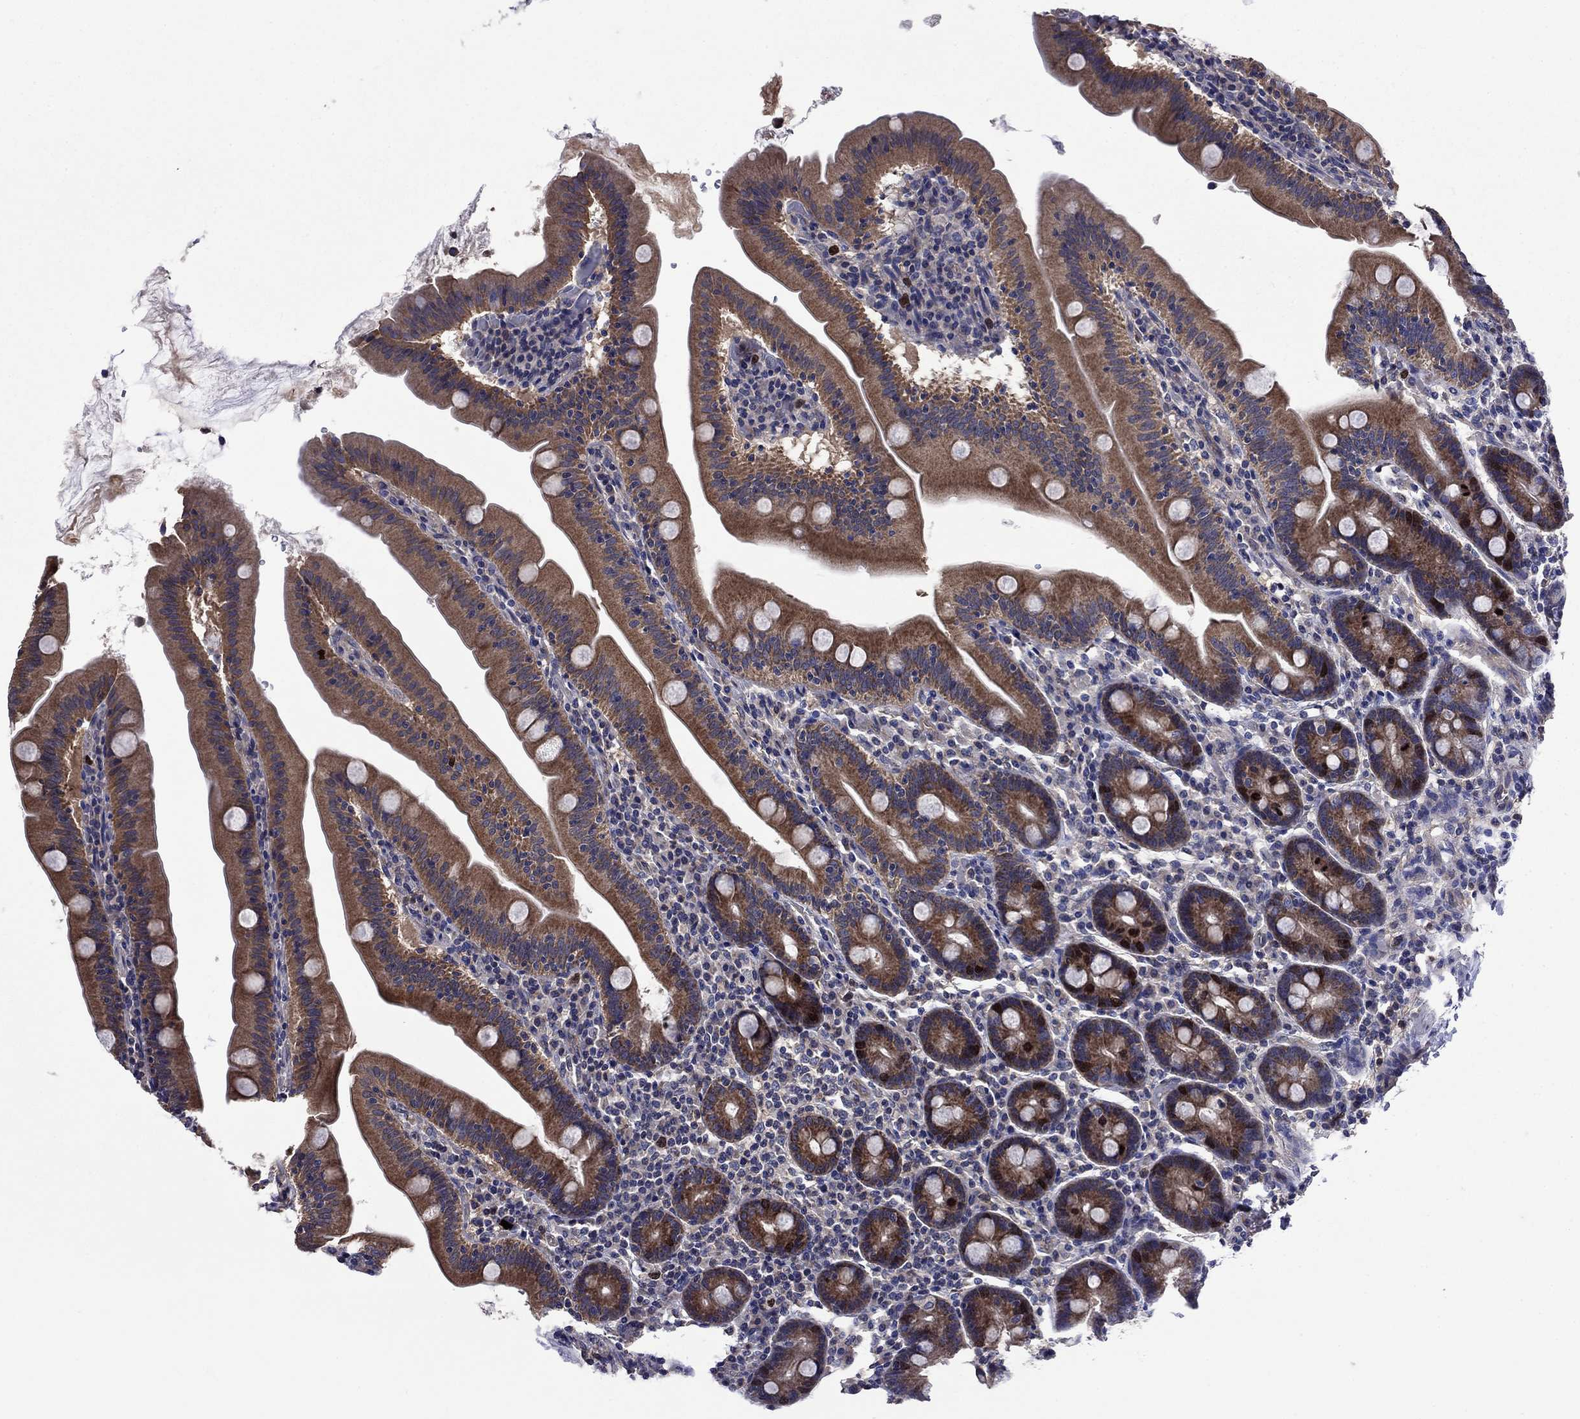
{"staining": {"intensity": "strong", "quantity": "25%-75%", "location": "cytoplasmic/membranous,nuclear"}, "tissue": "small intestine", "cell_type": "Glandular cells", "image_type": "normal", "snomed": [{"axis": "morphology", "description": "Normal tissue, NOS"}, {"axis": "topography", "description": "Small intestine"}], "caption": "Benign small intestine was stained to show a protein in brown. There is high levels of strong cytoplasmic/membranous,nuclear staining in approximately 25%-75% of glandular cells. (DAB (3,3'-diaminobenzidine) = brown stain, brightfield microscopy at high magnification).", "gene": "KIF22", "patient": {"sex": "male", "age": 37}}